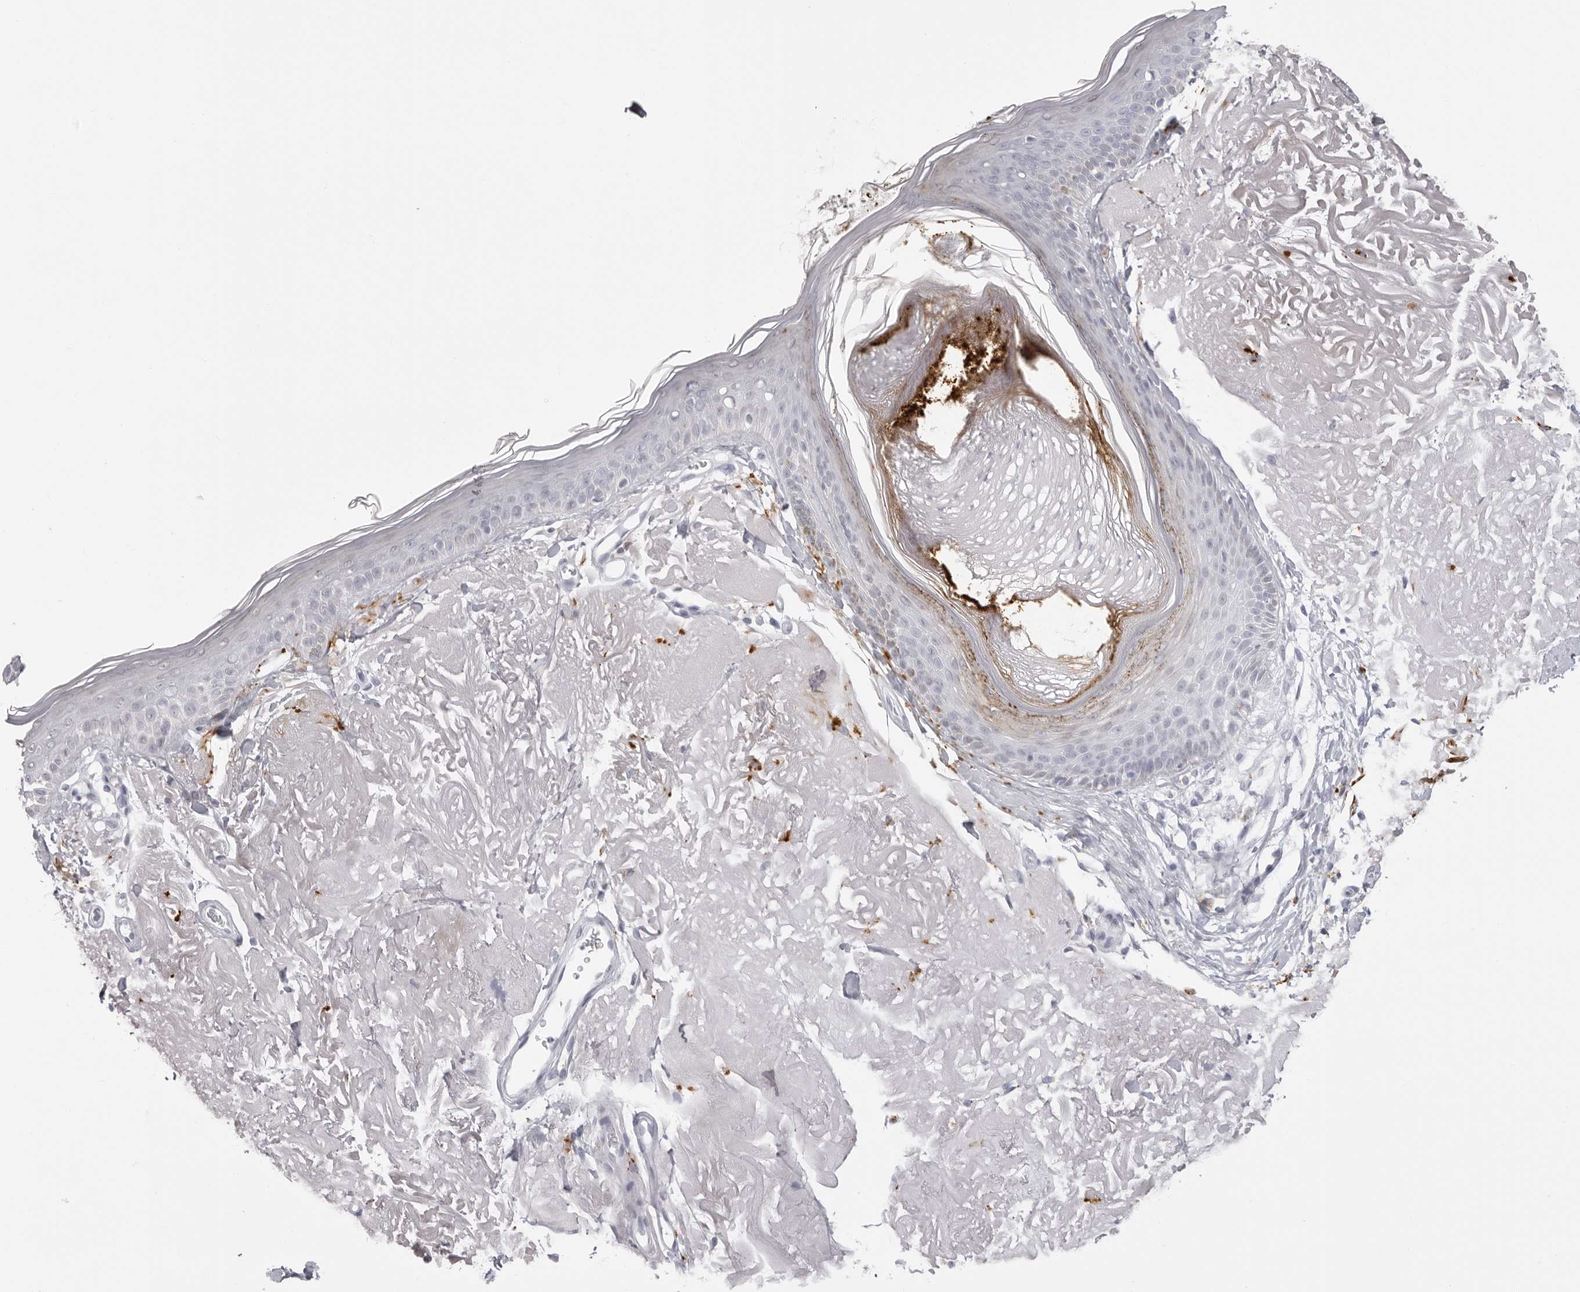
{"staining": {"intensity": "negative", "quantity": "none", "location": "none"}, "tissue": "skin", "cell_type": "Fibroblasts", "image_type": "normal", "snomed": [{"axis": "morphology", "description": "Normal tissue, NOS"}, {"axis": "topography", "description": "Skin"}, {"axis": "topography", "description": "Skeletal muscle"}], "caption": "Immunohistochemistry image of benign skin stained for a protein (brown), which shows no positivity in fibroblasts.", "gene": "IL25", "patient": {"sex": "male", "age": 83}}